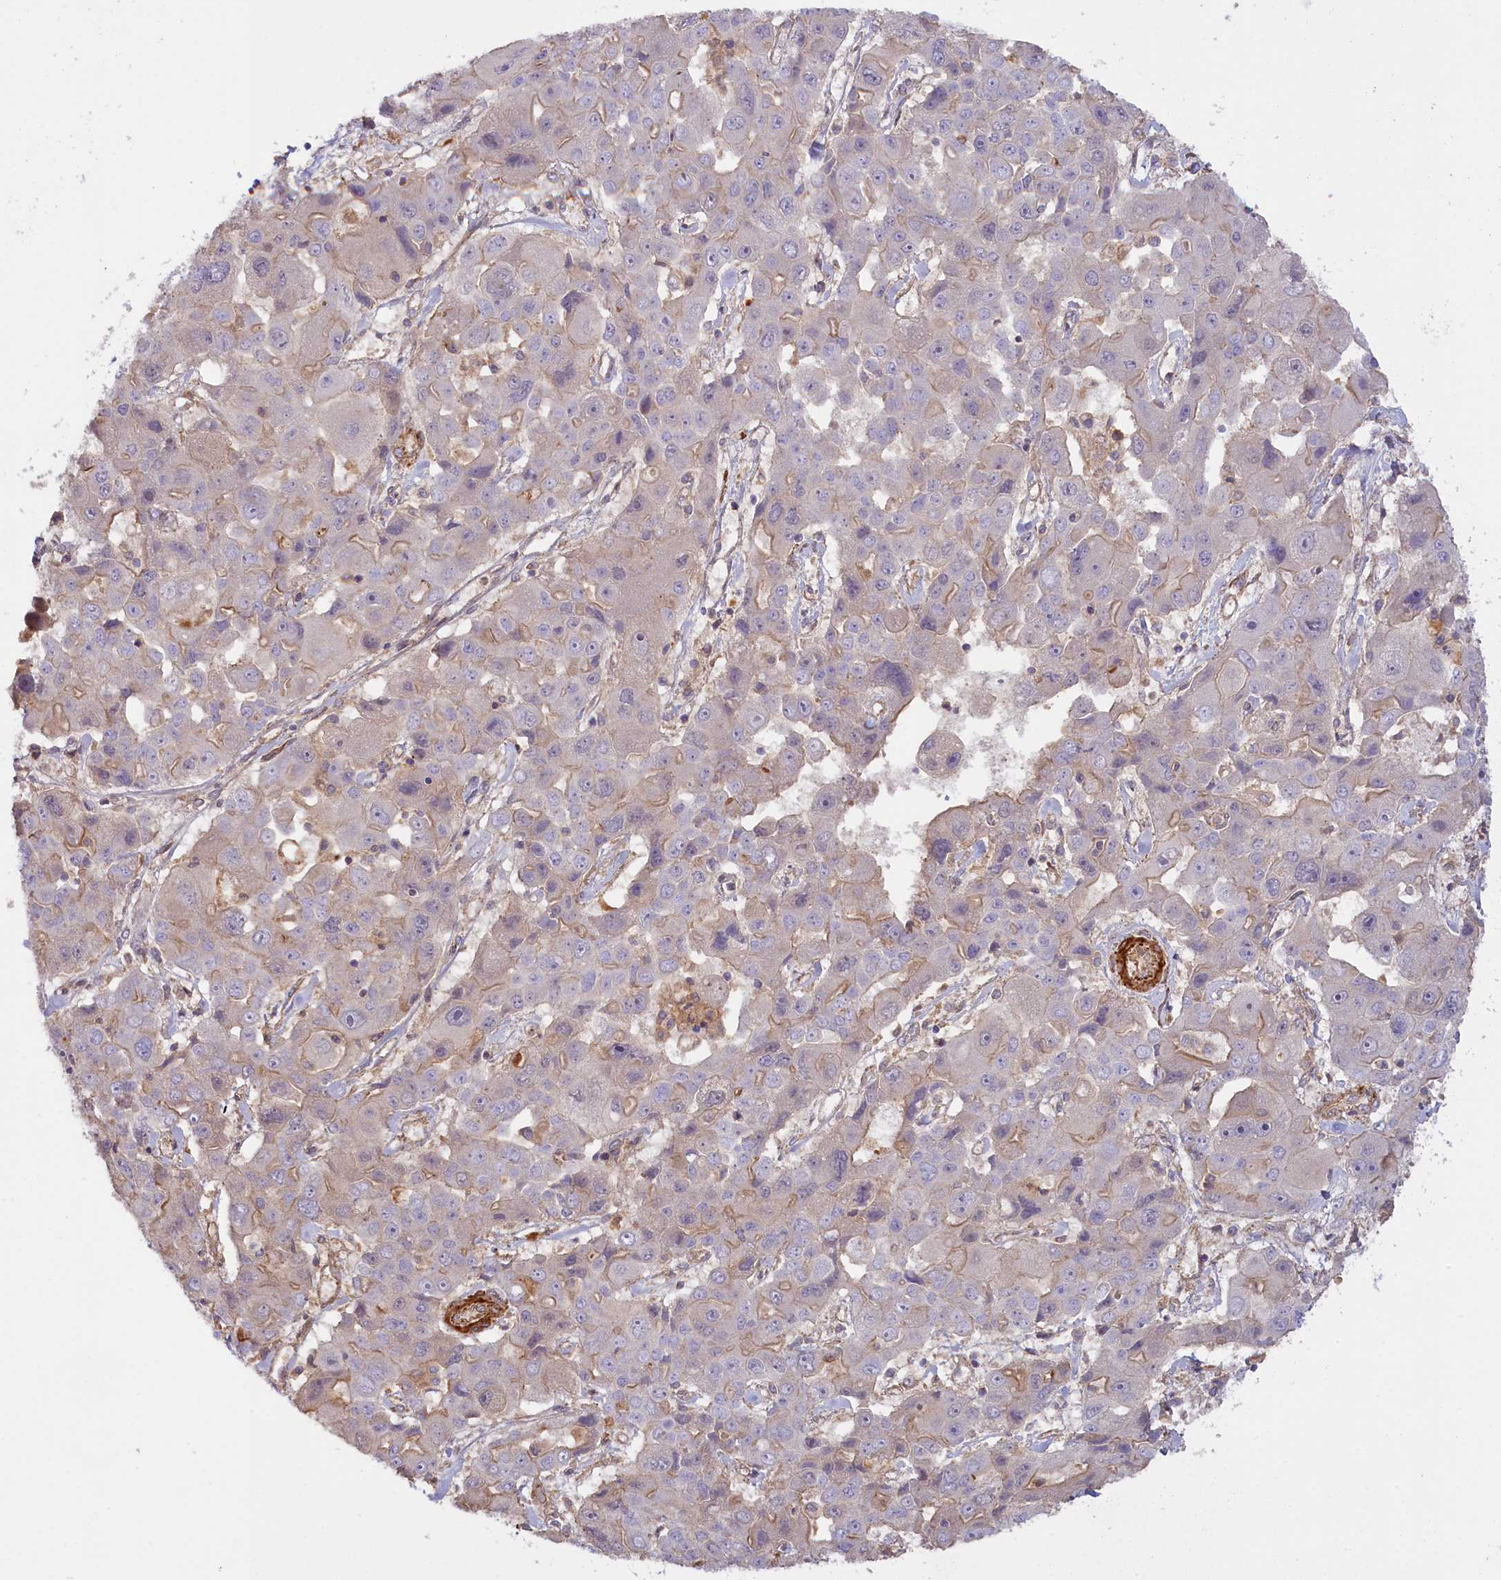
{"staining": {"intensity": "weak", "quantity": "<25%", "location": "cytoplasmic/membranous"}, "tissue": "liver cancer", "cell_type": "Tumor cells", "image_type": "cancer", "snomed": [{"axis": "morphology", "description": "Cholangiocarcinoma"}, {"axis": "topography", "description": "Liver"}], "caption": "This is an IHC image of human liver cancer (cholangiocarcinoma). There is no expression in tumor cells.", "gene": "FUZ", "patient": {"sex": "male", "age": 67}}